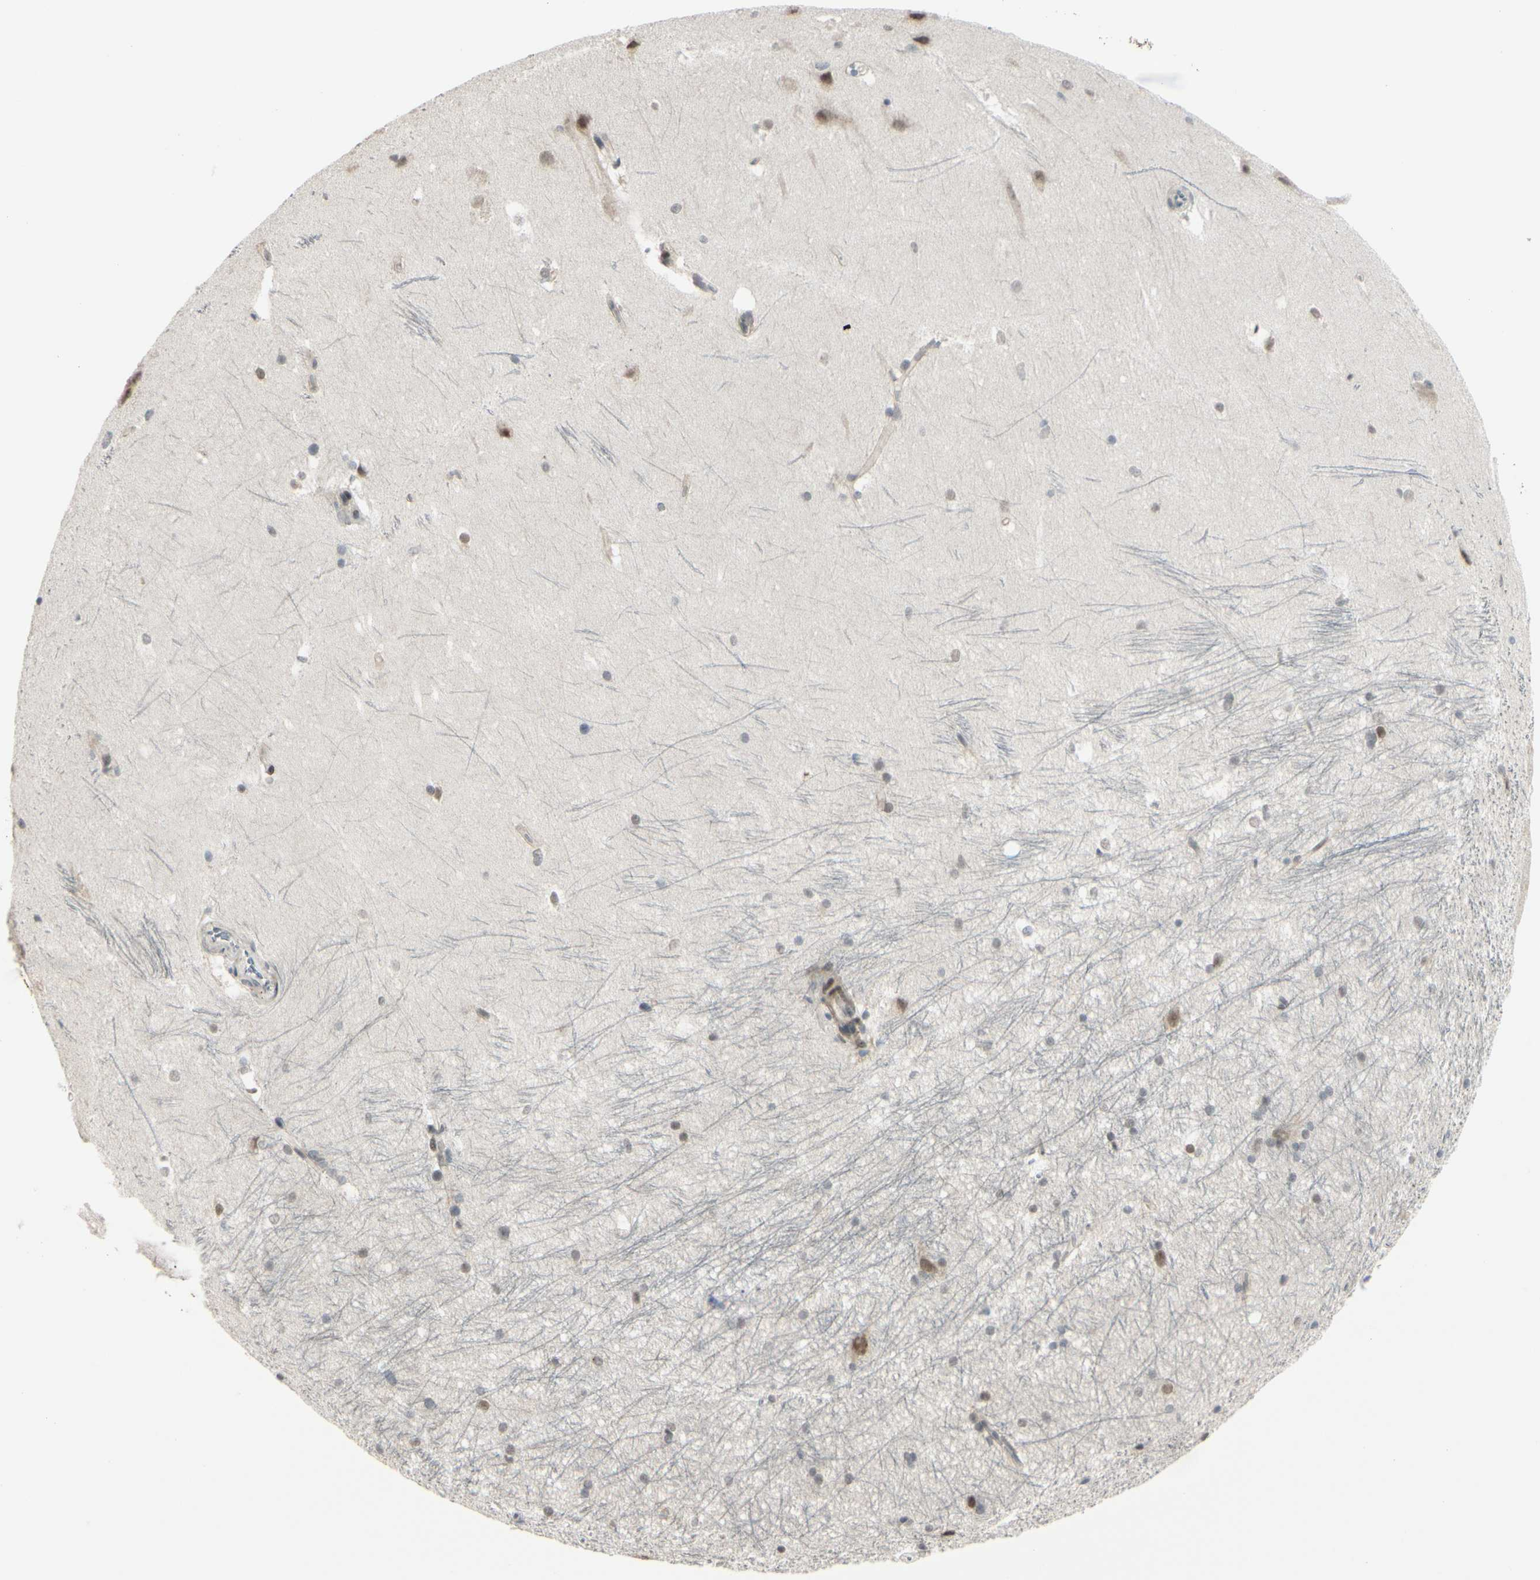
{"staining": {"intensity": "negative", "quantity": "none", "location": "none"}, "tissue": "hippocampus", "cell_type": "Glial cells", "image_type": "normal", "snomed": [{"axis": "morphology", "description": "Normal tissue, NOS"}, {"axis": "topography", "description": "Hippocampus"}], "caption": "An image of hippocampus stained for a protein demonstrates no brown staining in glial cells. (DAB (3,3'-diaminobenzidine) immunohistochemistry (IHC) visualized using brightfield microscopy, high magnification).", "gene": "BRMS1", "patient": {"sex": "female", "age": 19}}